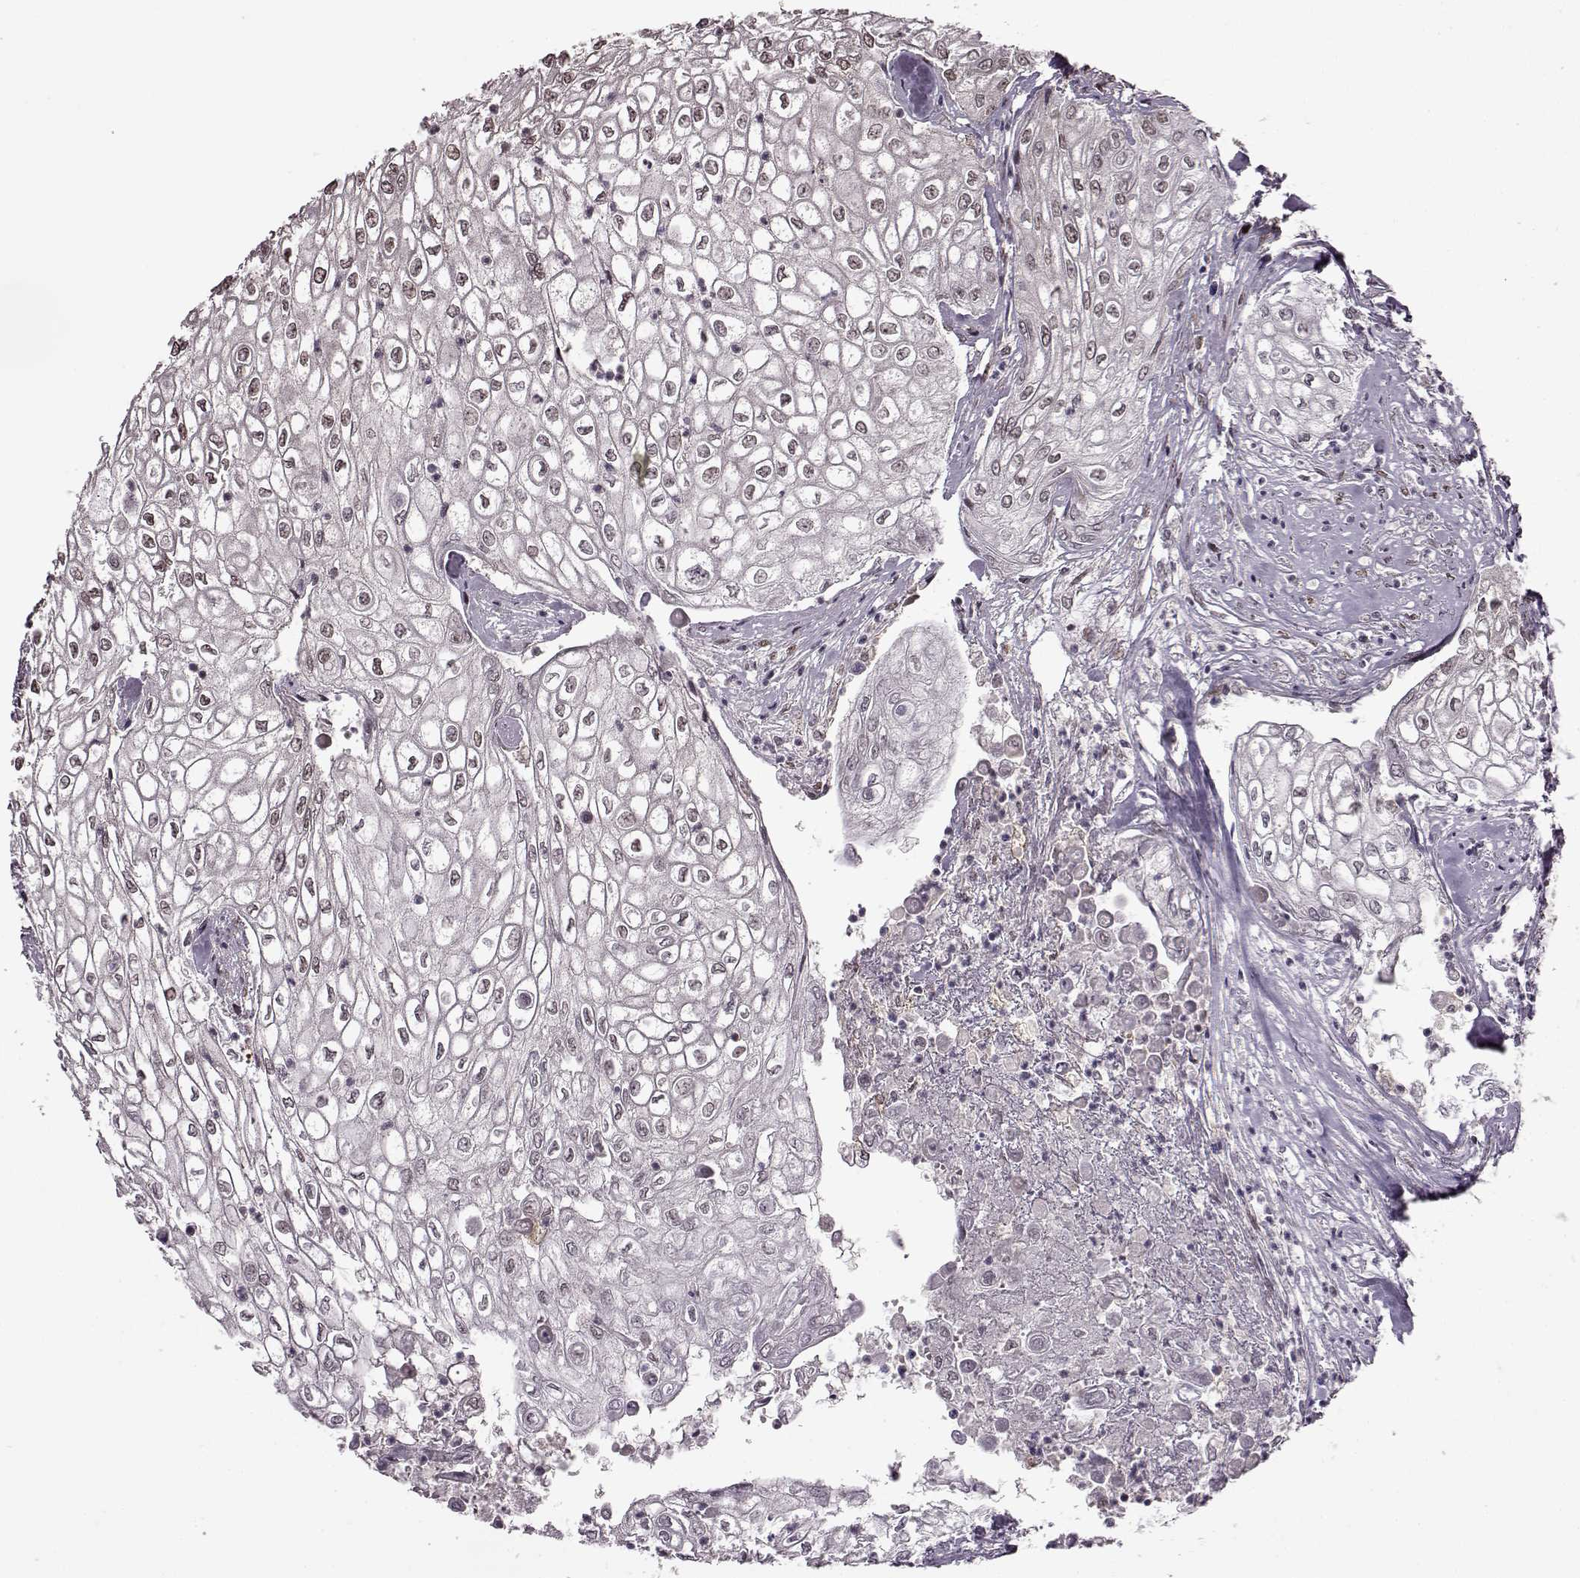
{"staining": {"intensity": "weak", "quantity": ">75%", "location": "nuclear"}, "tissue": "urothelial cancer", "cell_type": "Tumor cells", "image_type": "cancer", "snomed": [{"axis": "morphology", "description": "Urothelial carcinoma, High grade"}, {"axis": "topography", "description": "Urinary bladder"}], "caption": "Immunohistochemical staining of human urothelial cancer displays low levels of weak nuclear protein positivity in approximately >75% of tumor cells.", "gene": "FTO", "patient": {"sex": "male", "age": 62}}